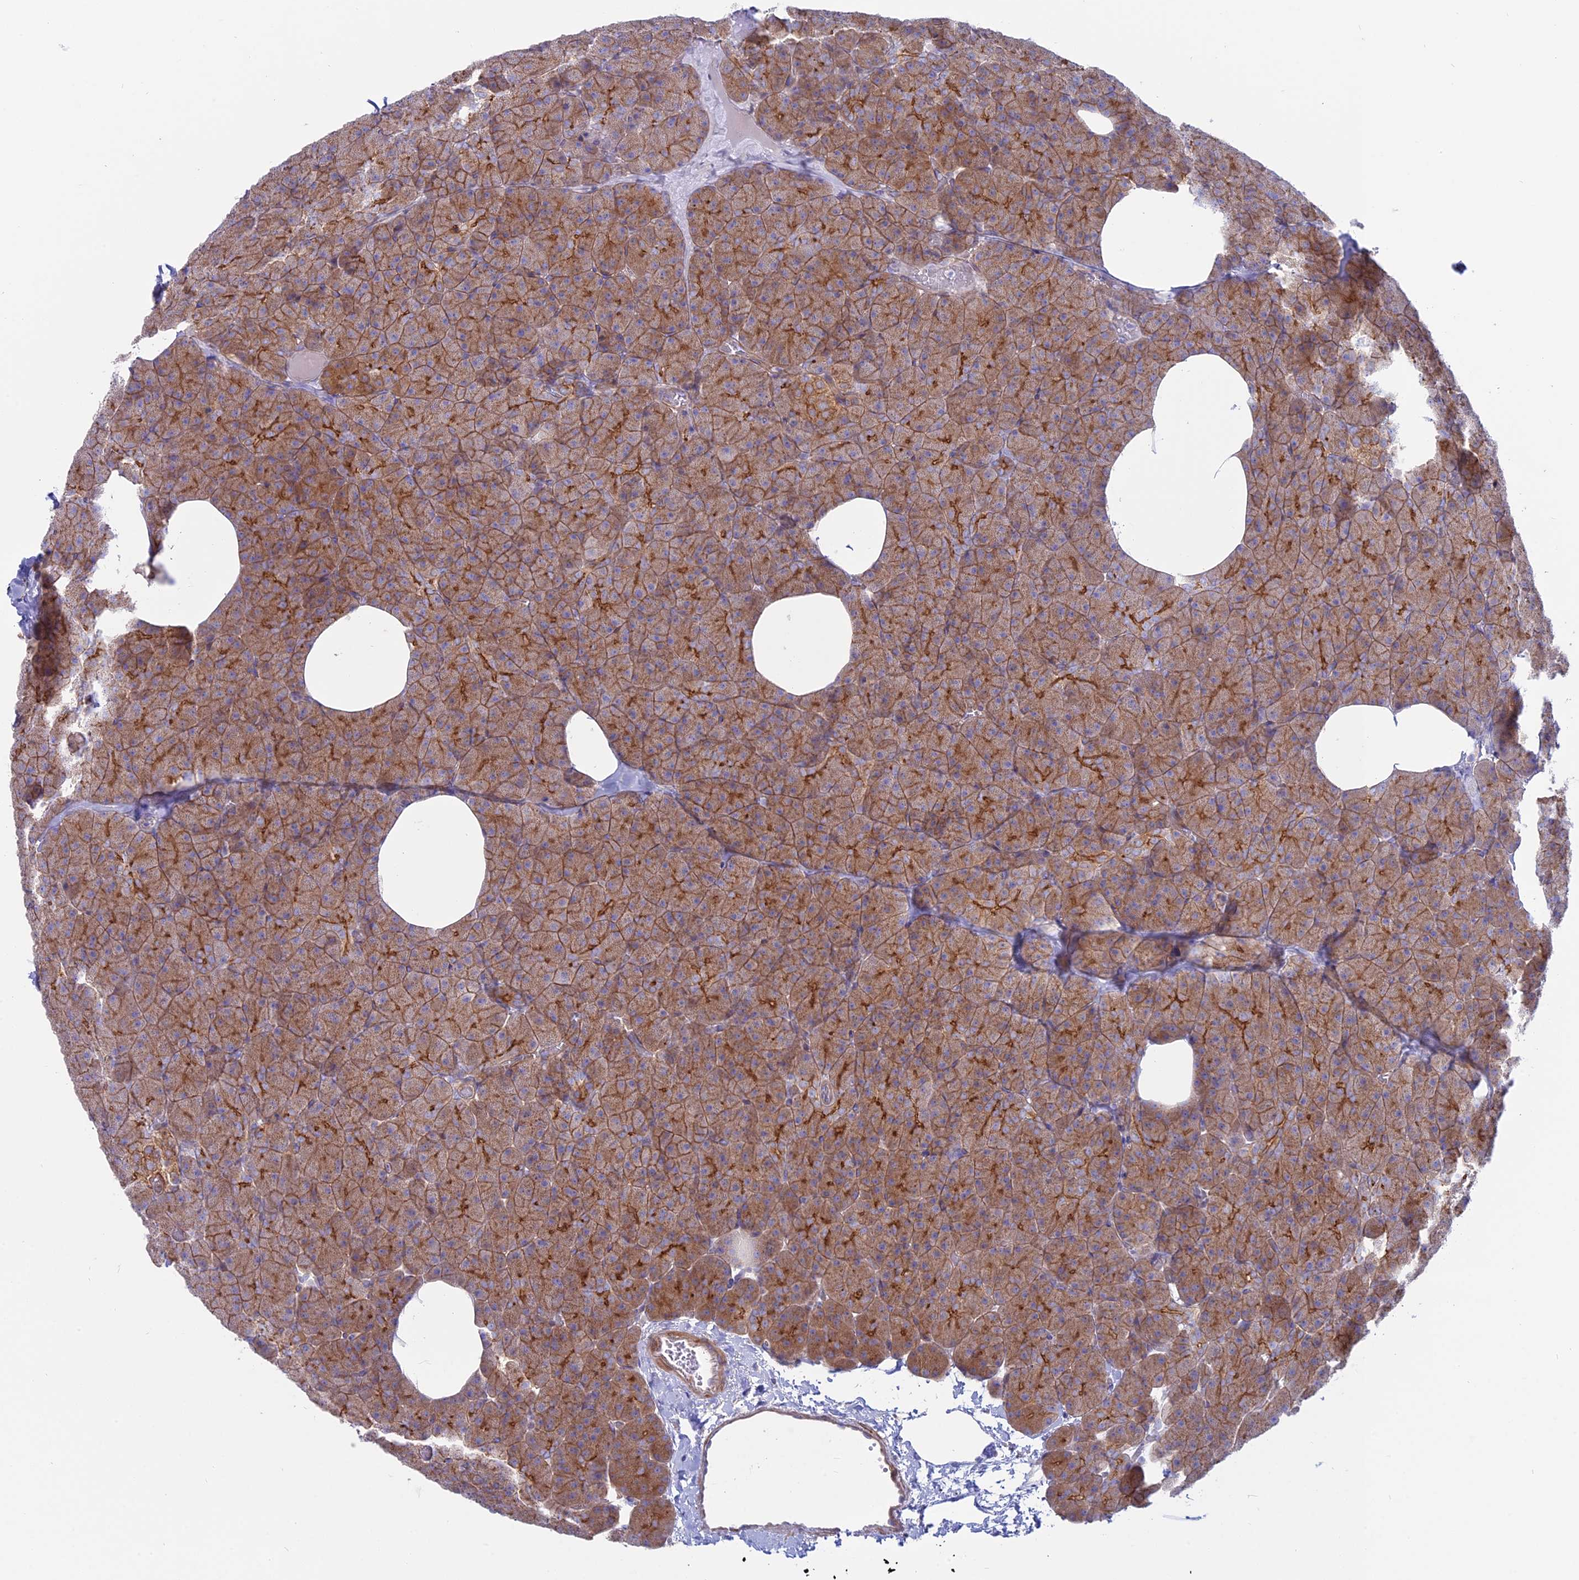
{"staining": {"intensity": "strong", "quantity": "25%-75%", "location": "cytoplasmic/membranous"}, "tissue": "pancreas", "cell_type": "Exocrine glandular cells", "image_type": "normal", "snomed": [{"axis": "morphology", "description": "Normal tissue, NOS"}, {"axis": "morphology", "description": "Carcinoid, malignant, NOS"}, {"axis": "topography", "description": "Pancreas"}], "caption": "A high amount of strong cytoplasmic/membranous staining is present in about 25%-75% of exocrine glandular cells in benign pancreas.", "gene": "MYO5B", "patient": {"sex": "female", "age": 35}}